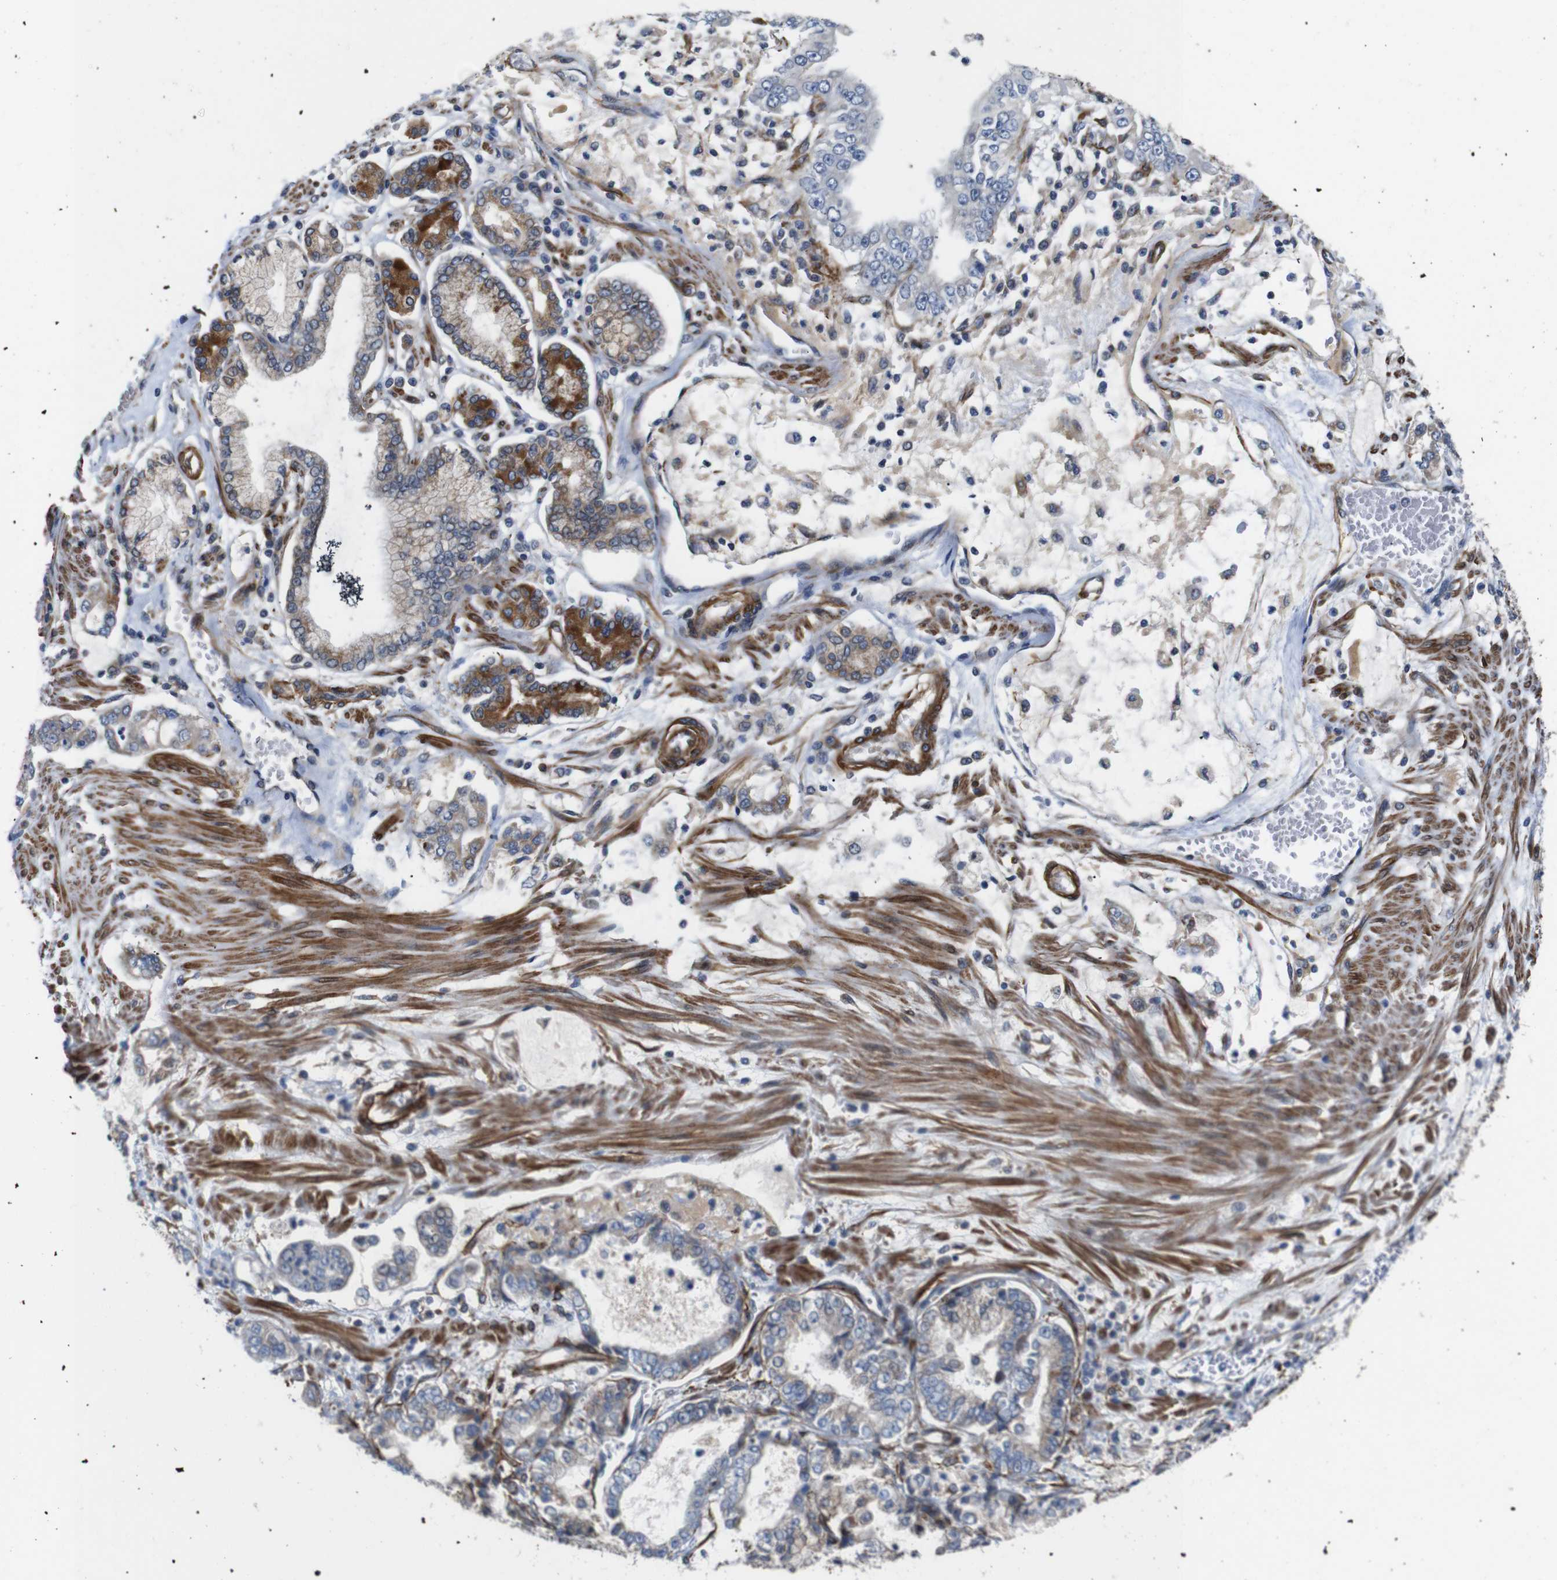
{"staining": {"intensity": "weak", "quantity": "25%-75%", "location": "cytoplasmic/membranous"}, "tissue": "stomach cancer", "cell_type": "Tumor cells", "image_type": "cancer", "snomed": [{"axis": "morphology", "description": "Adenocarcinoma, NOS"}, {"axis": "topography", "description": "Stomach"}], "caption": "Adenocarcinoma (stomach) tissue exhibits weak cytoplasmic/membranous positivity in approximately 25%-75% of tumor cells", "gene": "GGT7", "patient": {"sex": "male", "age": 76}}